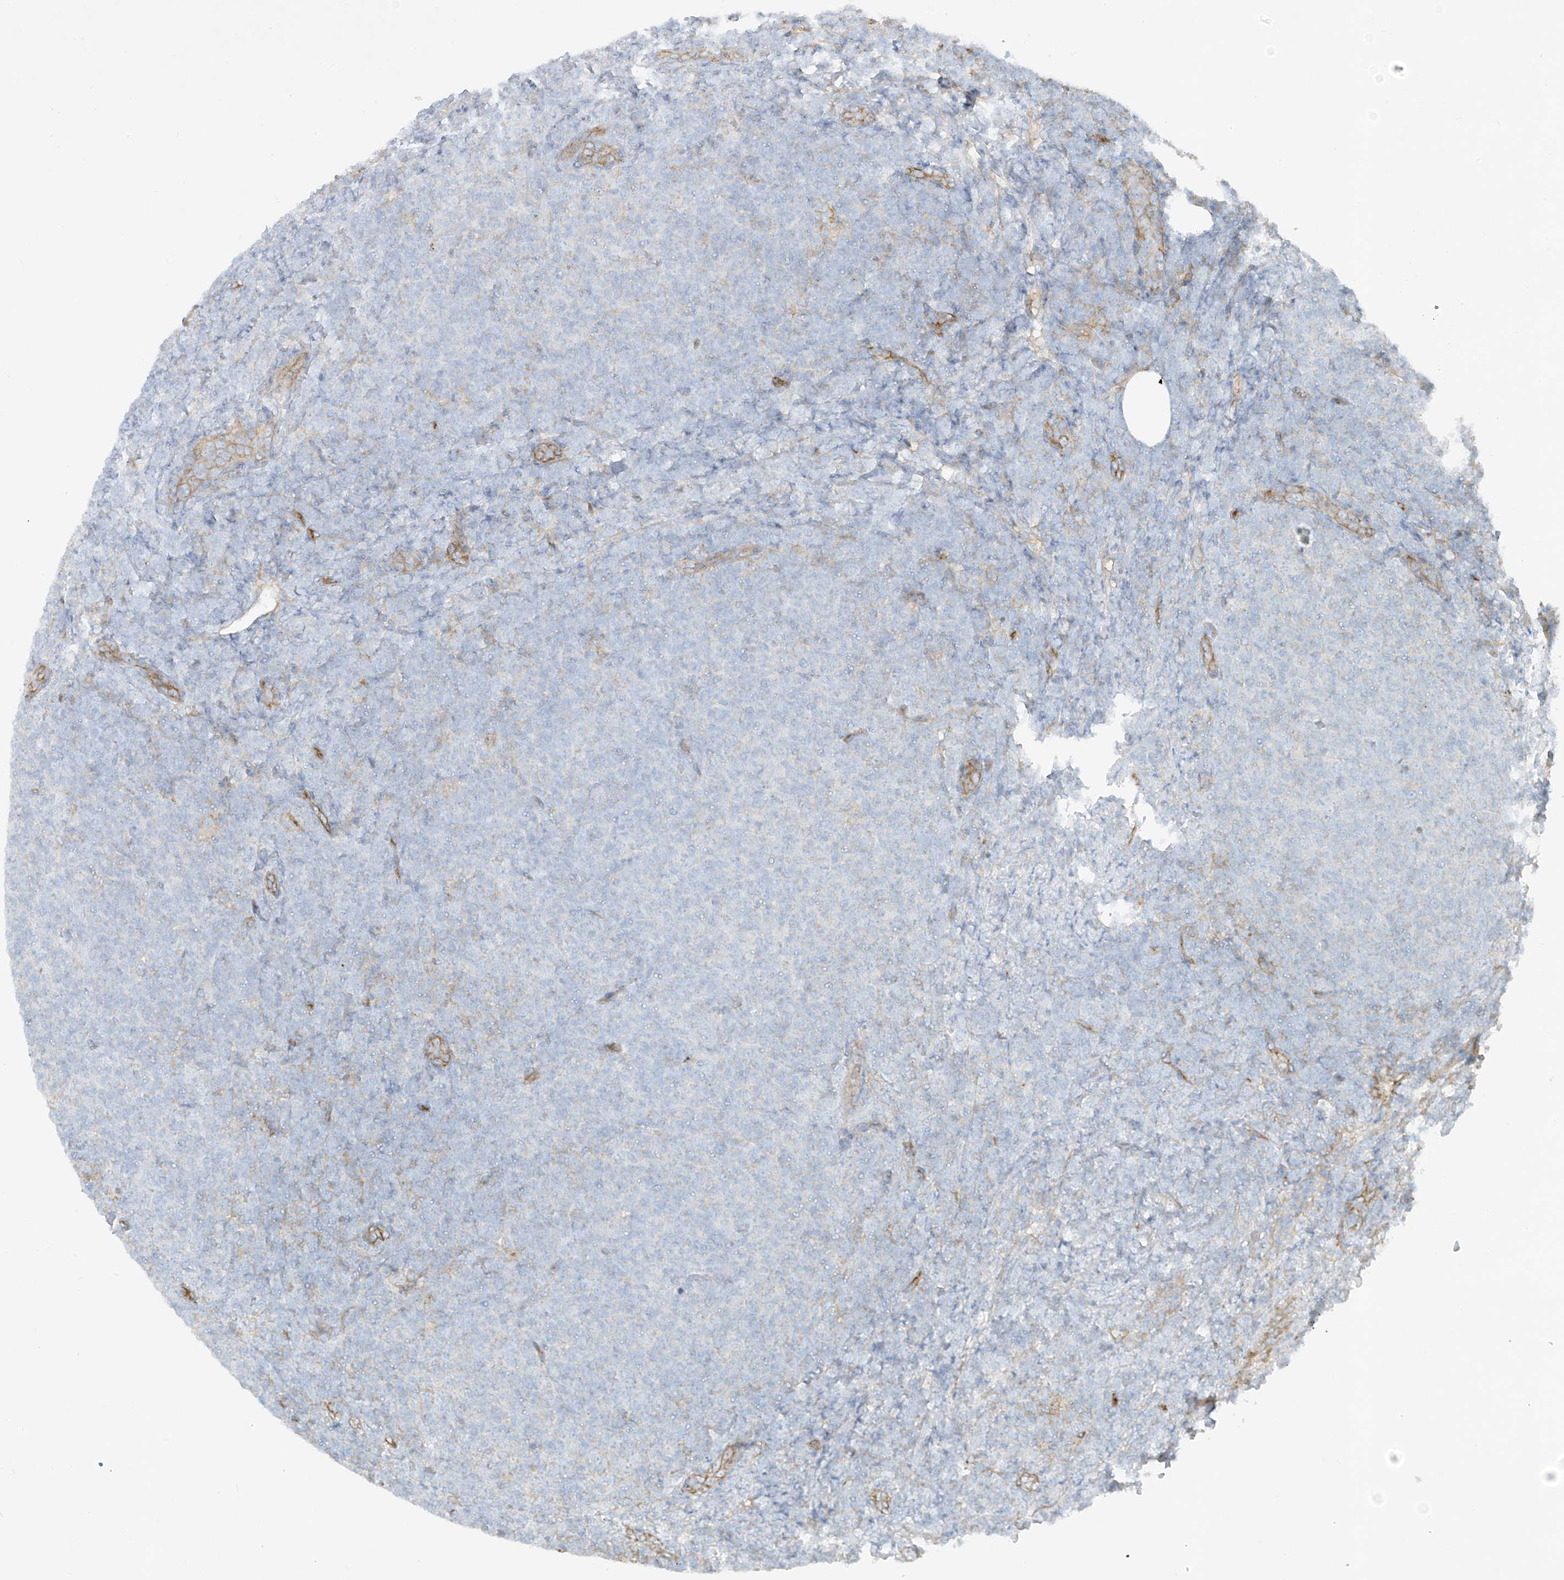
{"staining": {"intensity": "negative", "quantity": "none", "location": "none"}, "tissue": "lymphoma", "cell_type": "Tumor cells", "image_type": "cancer", "snomed": [{"axis": "morphology", "description": "Malignant lymphoma, non-Hodgkin's type, Low grade"}, {"axis": "topography", "description": "Lymph node"}], "caption": "Protein analysis of lymphoma demonstrates no significant staining in tumor cells.", "gene": "VAMP5", "patient": {"sex": "male", "age": 66}}